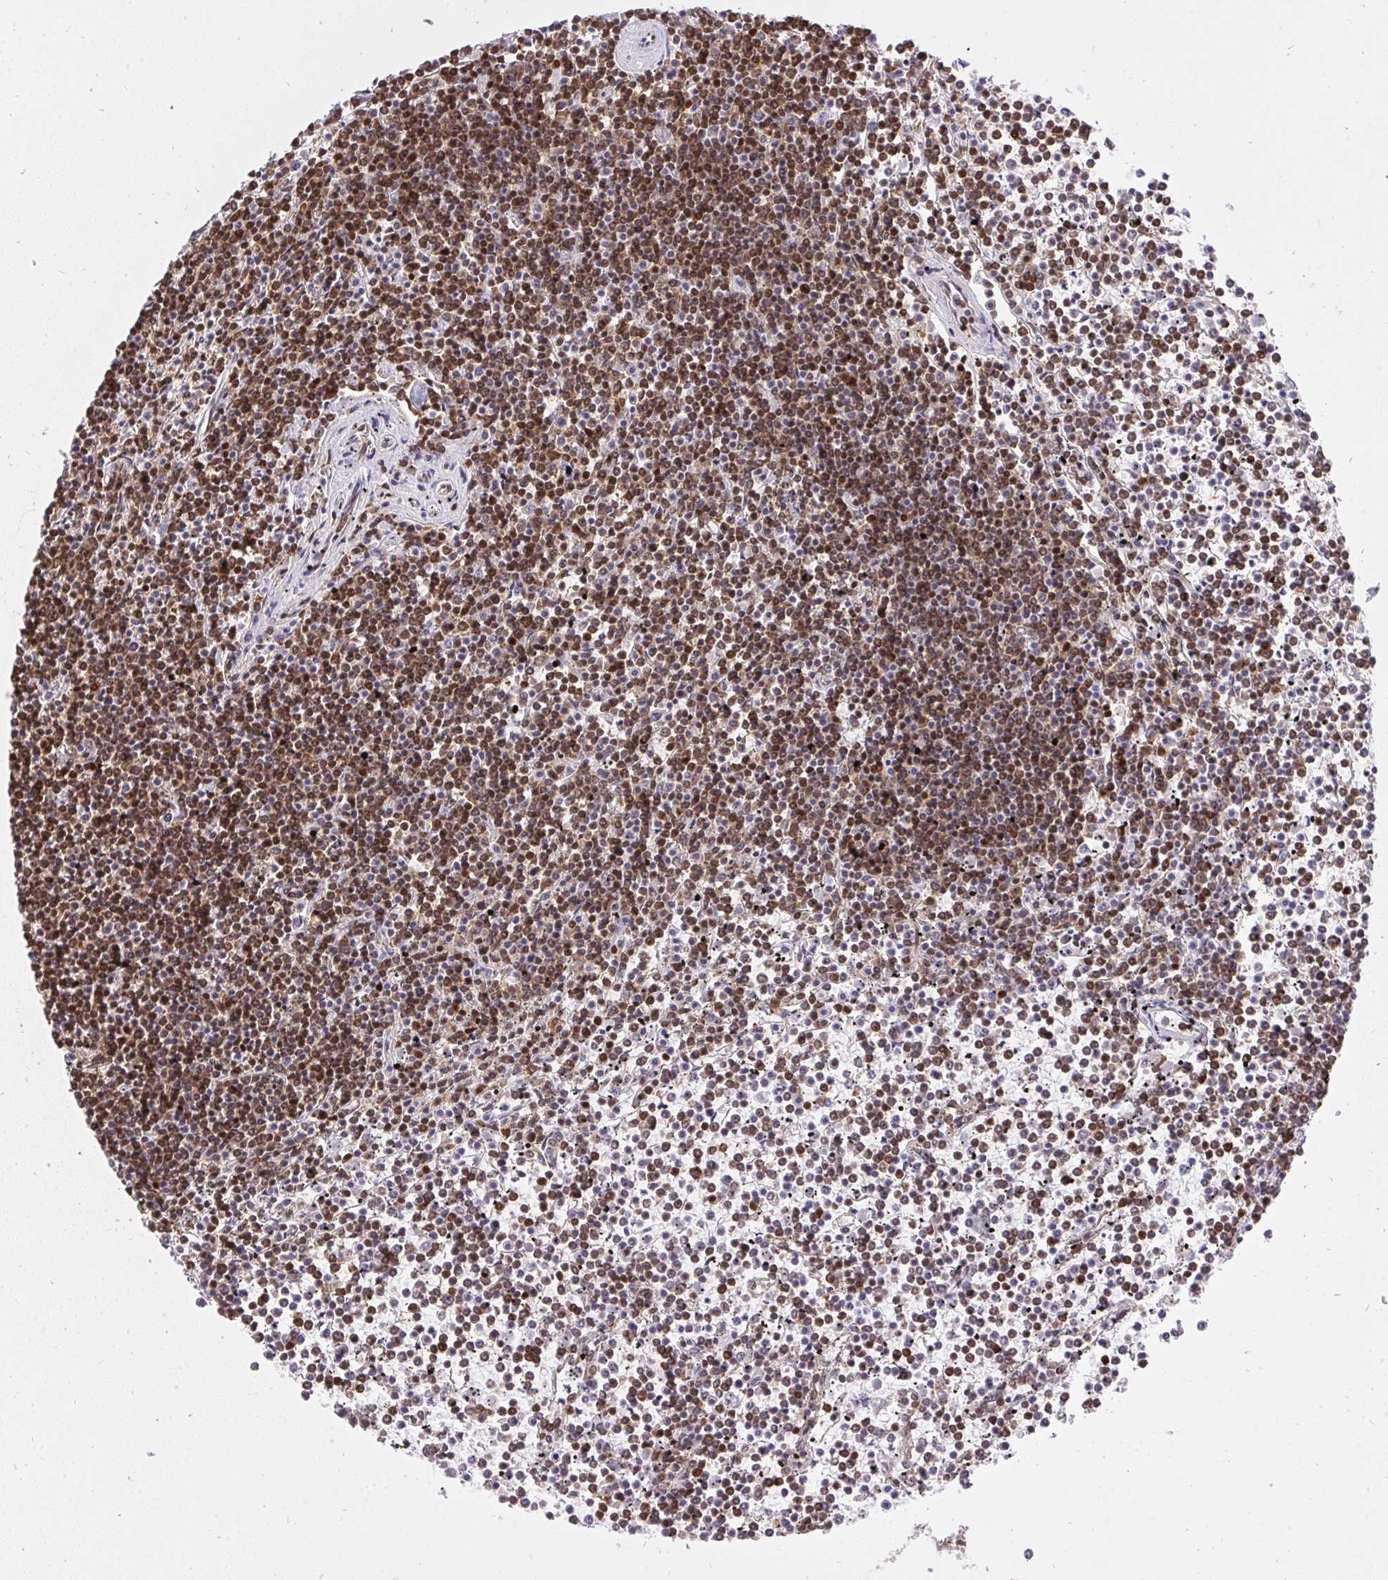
{"staining": {"intensity": "moderate", "quantity": "25%-75%", "location": "nuclear"}, "tissue": "lymphoma", "cell_type": "Tumor cells", "image_type": "cancer", "snomed": [{"axis": "morphology", "description": "Malignant lymphoma, non-Hodgkin's type, Low grade"}, {"axis": "topography", "description": "Spleen"}], "caption": "Immunohistochemistry (IHC) photomicrograph of lymphoma stained for a protein (brown), which shows medium levels of moderate nuclear expression in approximately 25%-75% of tumor cells.", "gene": "HNRNPL", "patient": {"sex": "female", "age": 19}}